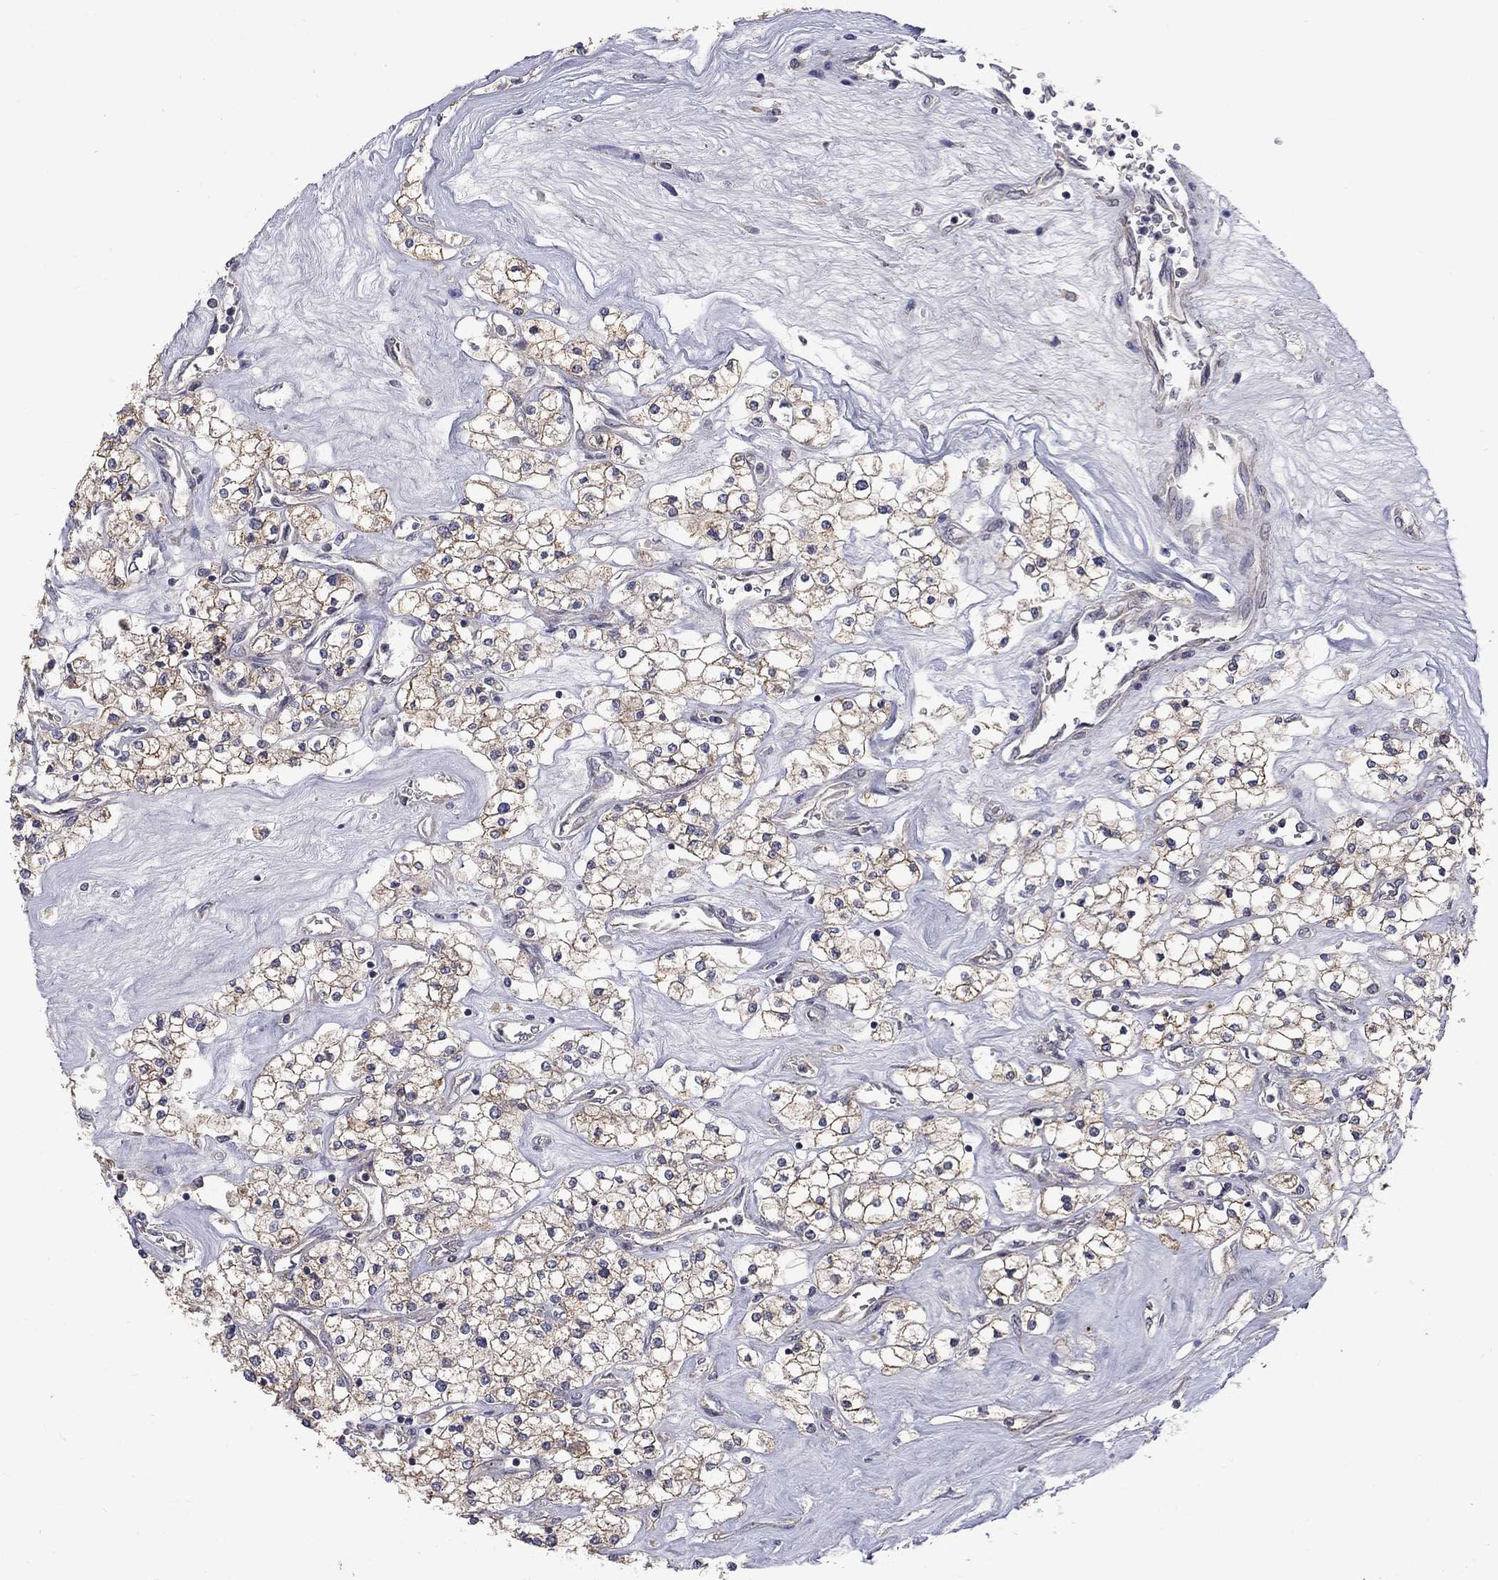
{"staining": {"intensity": "weak", "quantity": ">75%", "location": "cytoplasmic/membranous"}, "tissue": "renal cancer", "cell_type": "Tumor cells", "image_type": "cancer", "snomed": [{"axis": "morphology", "description": "Adenocarcinoma, NOS"}, {"axis": "topography", "description": "Kidney"}], "caption": "Immunohistochemical staining of renal cancer demonstrates low levels of weak cytoplasmic/membranous staining in about >75% of tumor cells.", "gene": "SLC39A14", "patient": {"sex": "male", "age": 80}}